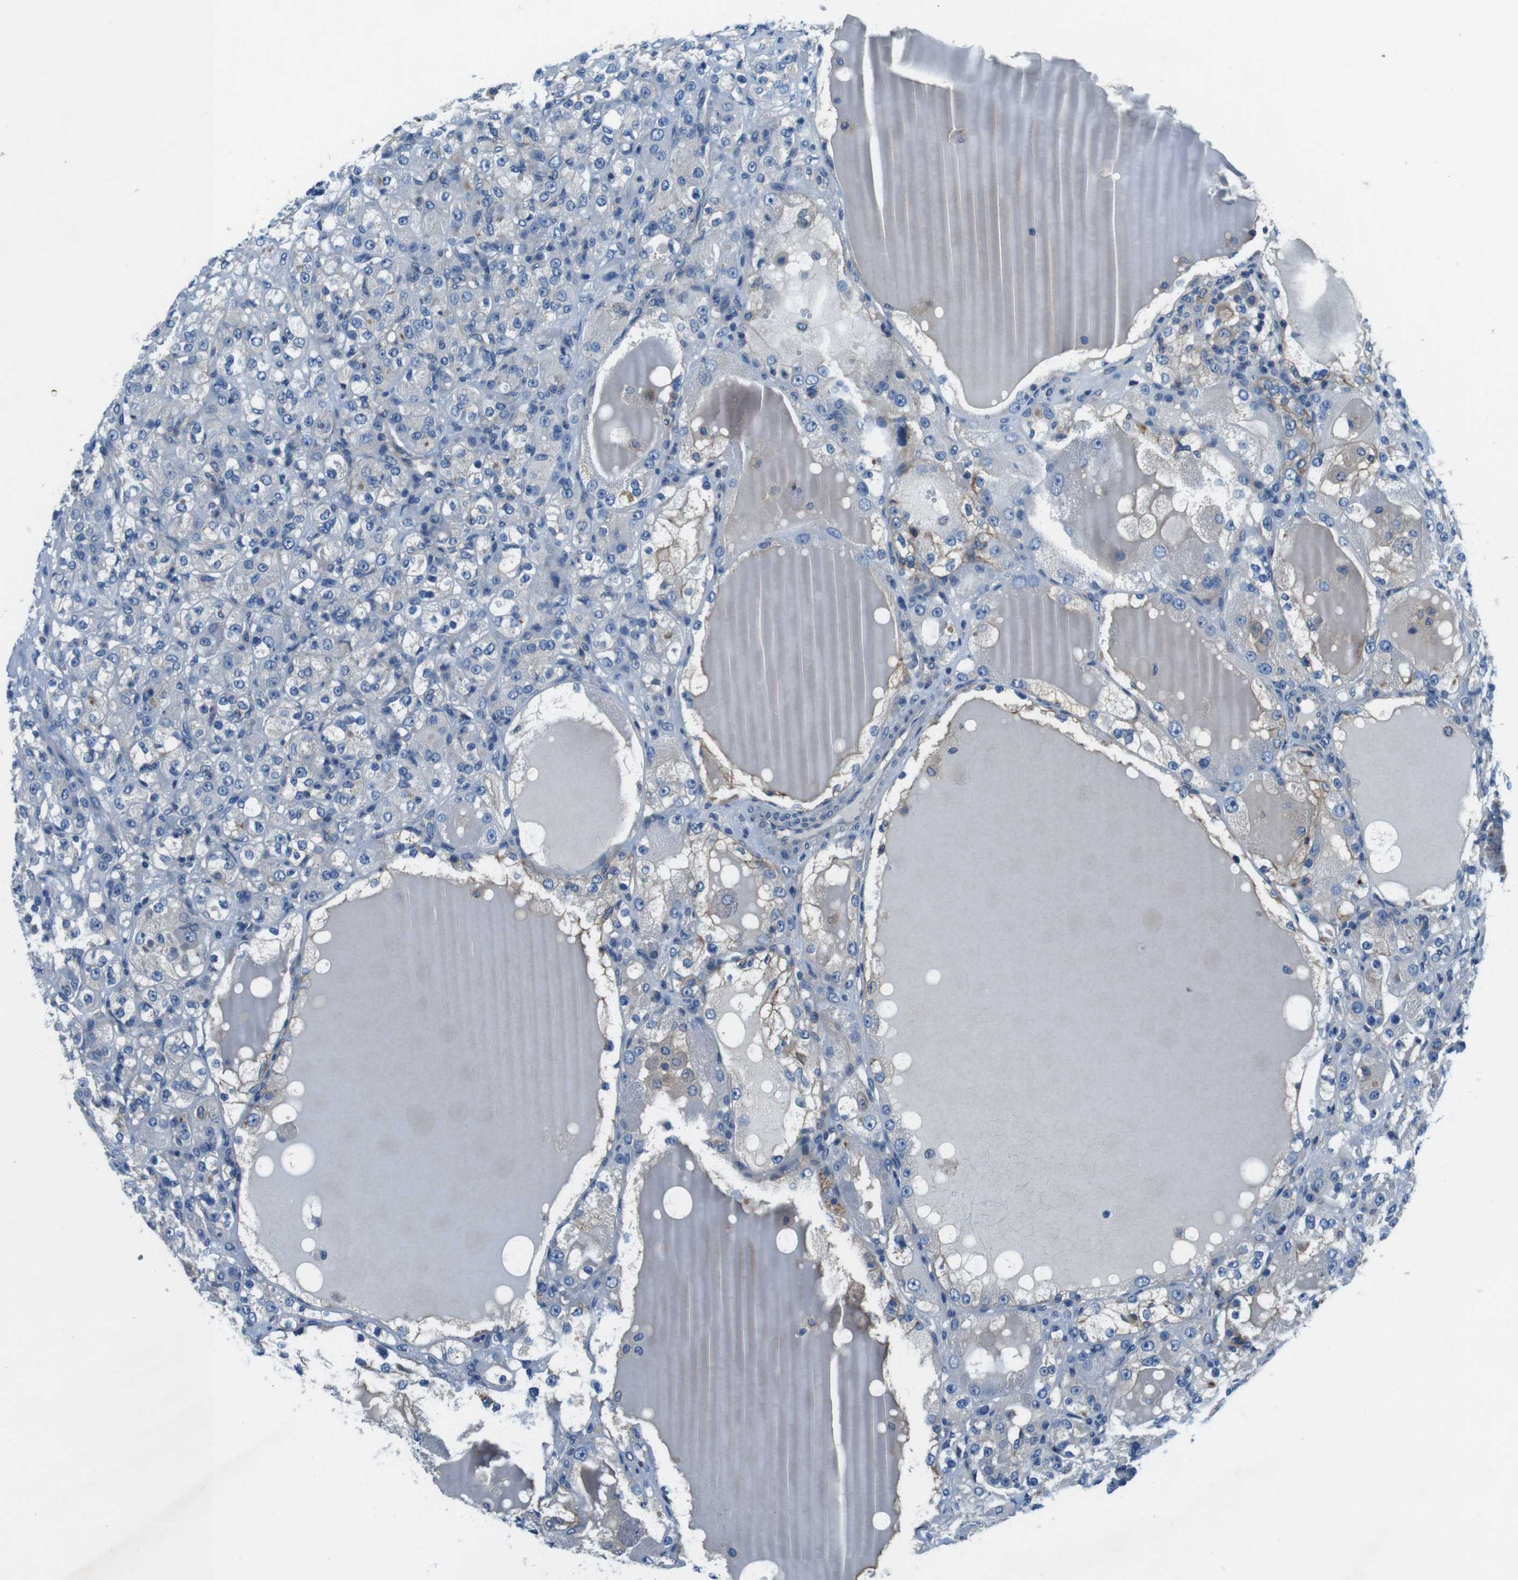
{"staining": {"intensity": "weak", "quantity": "<25%", "location": "cytoplasmic/membranous"}, "tissue": "renal cancer", "cell_type": "Tumor cells", "image_type": "cancer", "snomed": [{"axis": "morphology", "description": "Normal tissue, NOS"}, {"axis": "morphology", "description": "Adenocarcinoma, NOS"}, {"axis": "topography", "description": "Kidney"}], "caption": "Immunohistochemistry photomicrograph of neoplastic tissue: human renal adenocarcinoma stained with DAB exhibits no significant protein expression in tumor cells. Brightfield microscopy of immunohistochemistry (IHC) stained with DAB (3,3'-diaminobenzidine) (brown) and hematoxylin (blue), captured at high magnification.", "gene": "DENND4C", "patient": {"sex": "male", "age": 61}}